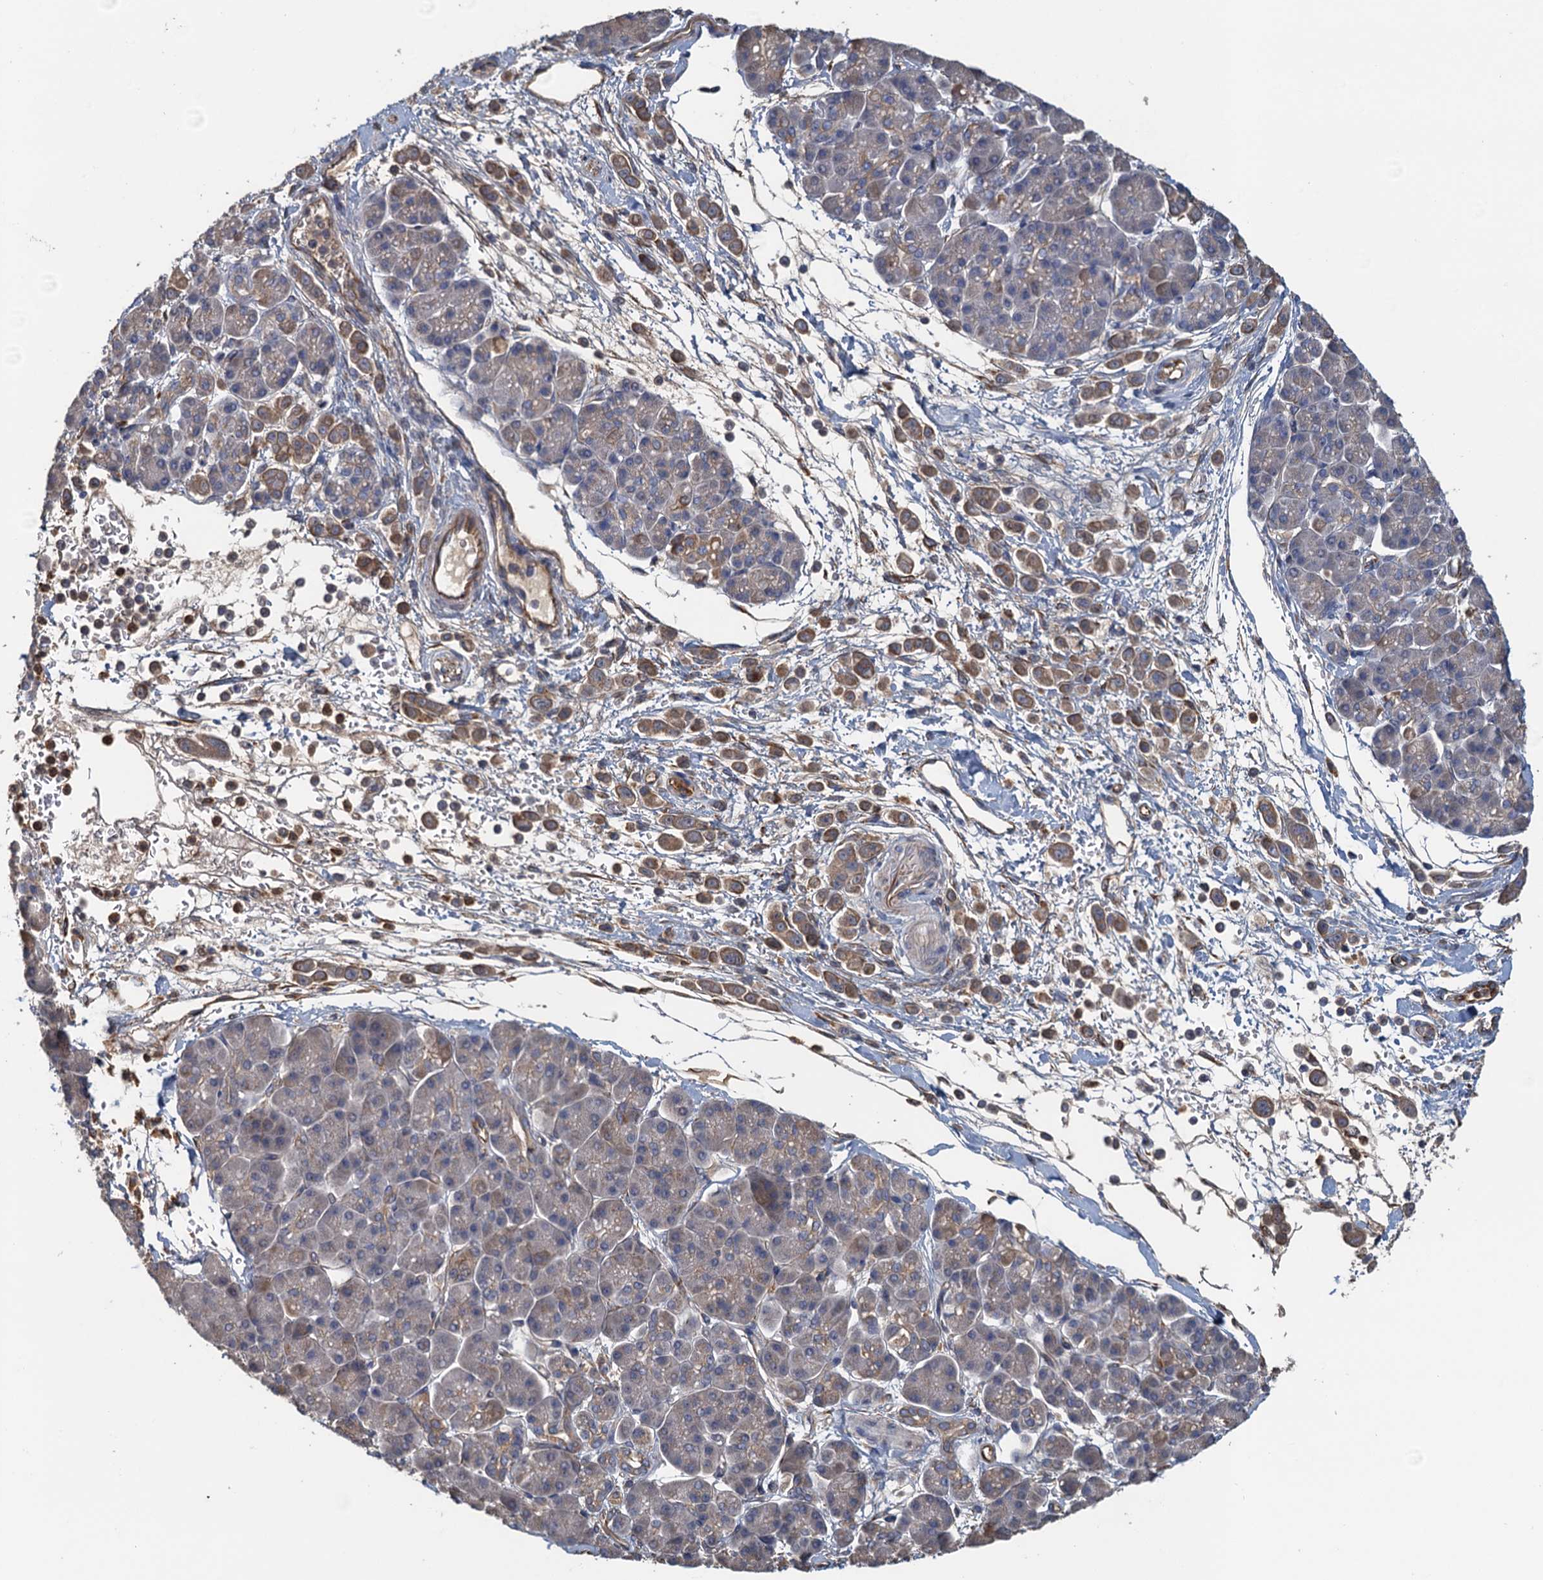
{"staining": {"intensity": "moderate", "quantity": ">75%", "location": "cytoplasmic/membranous"}, "tissue": "pancreatic cancer", "cell_type": "Tumor cells", "image_type": "cancer", "snomed": [{"axis": "morphology", "description": "Normal tissue, NOS"}, {"axis": "morphology", "description": "Adenocarcinoma, NOS"}, {"axis": "topography", "description": "Pancreas"}], "caption": "About >75% of tumor cells in human pancreatic cancer demonstrate moderate cytoplasmic/membranous protein expression as visualized by brown immunohistochemical staining.", "gene": "ACSBG1", "patient": {"sex": "female", "age": 64}}